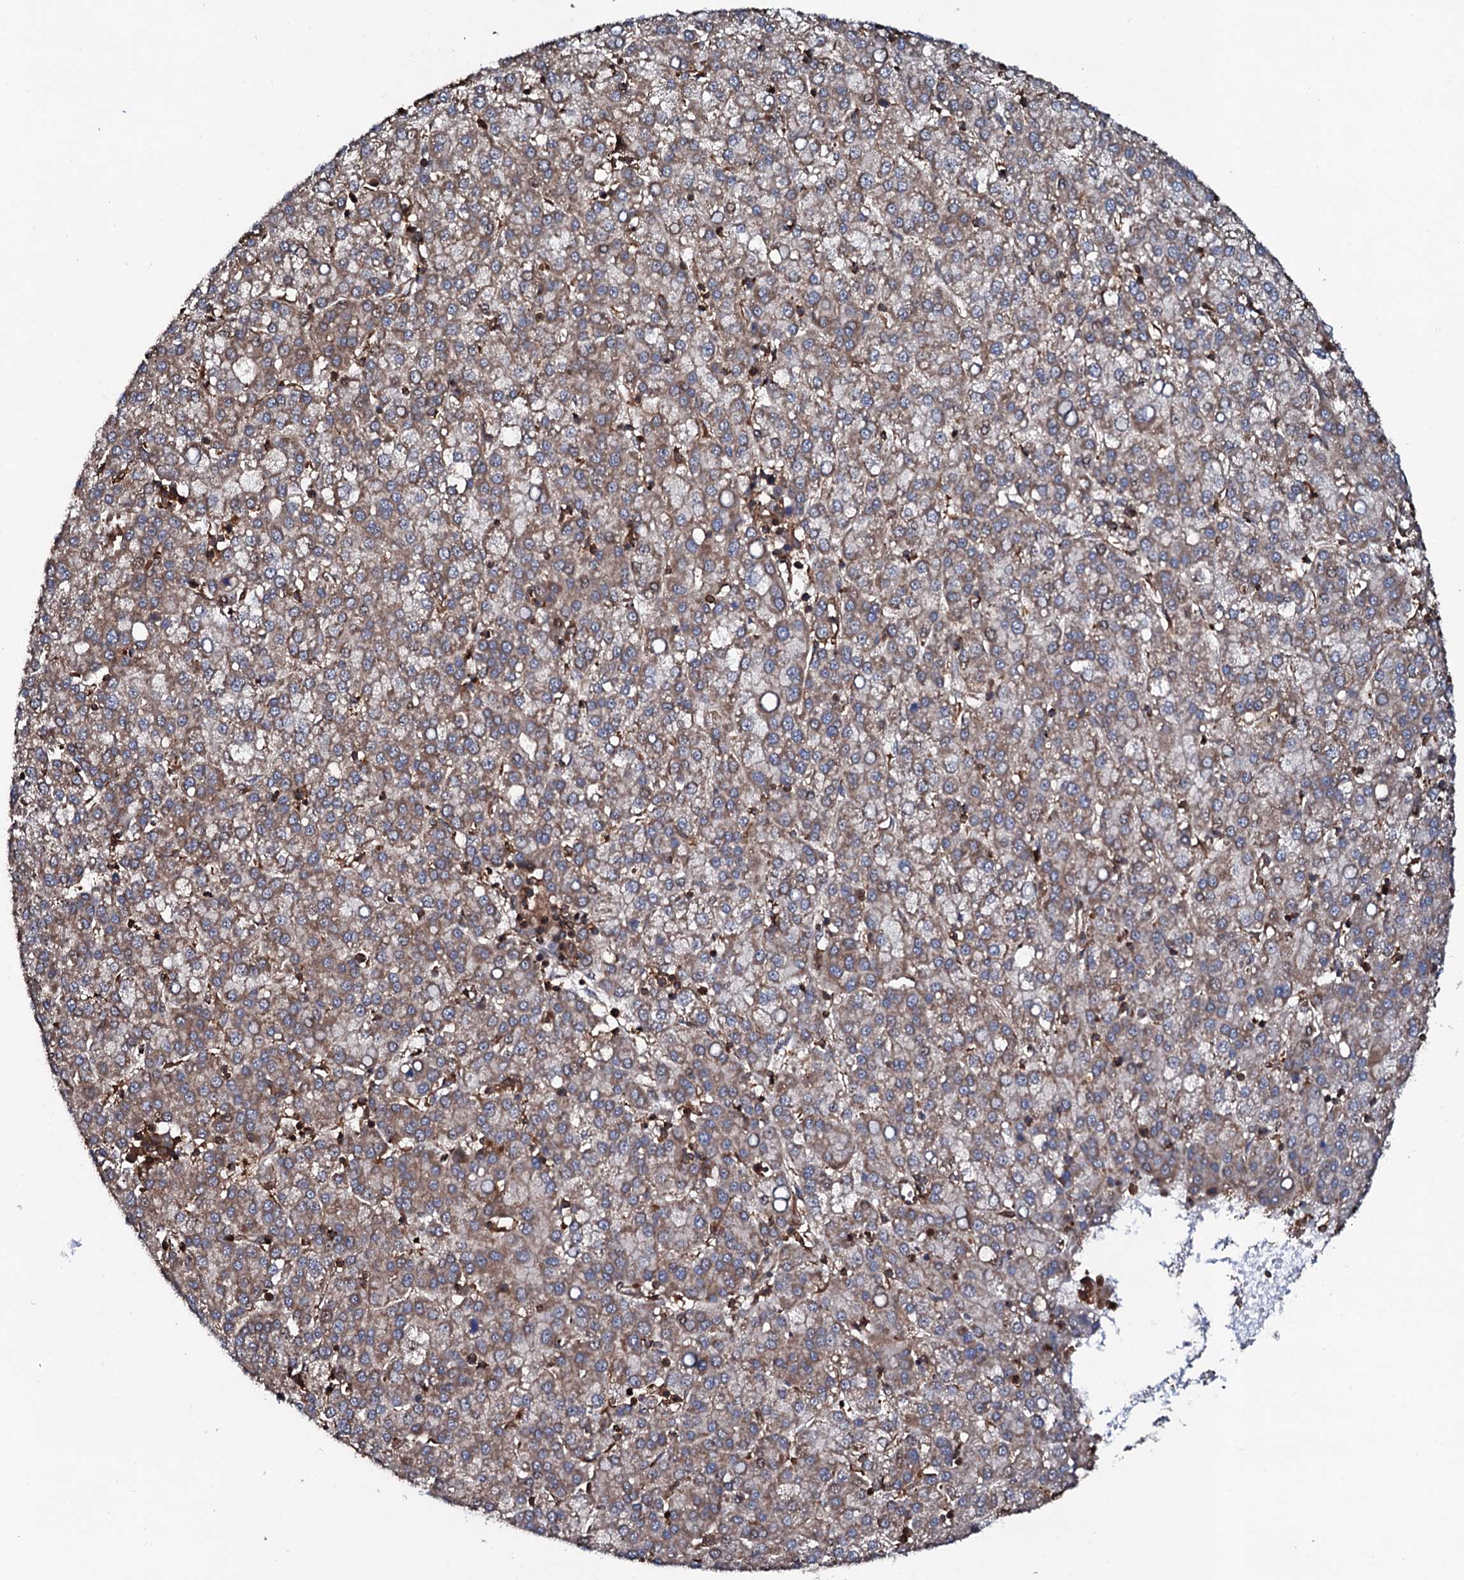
{"staining": {"intensity": "moderate", "quantity": ">75%", "location": "cytoplasmic/membranous"}, "tissue": "liver cancer", "cell_type": "Tumor cells", "image_type": "cancer", "snomed": [{"axis": "morphology", "description": "Carcinoma, Hepatocellular, NOS"}, {"axis": "topography", "description": "Liver"}], "caption": "An immunohistochemistry histopathology image of tumor tissue is shown. Protein staining in brown shows moderate cytoplasmic/membranous positivity in hepatocellular carcinoma (liver) within tumor cells.", "gene": "COG6", "patient": {"sex": "female", "age": 58}}